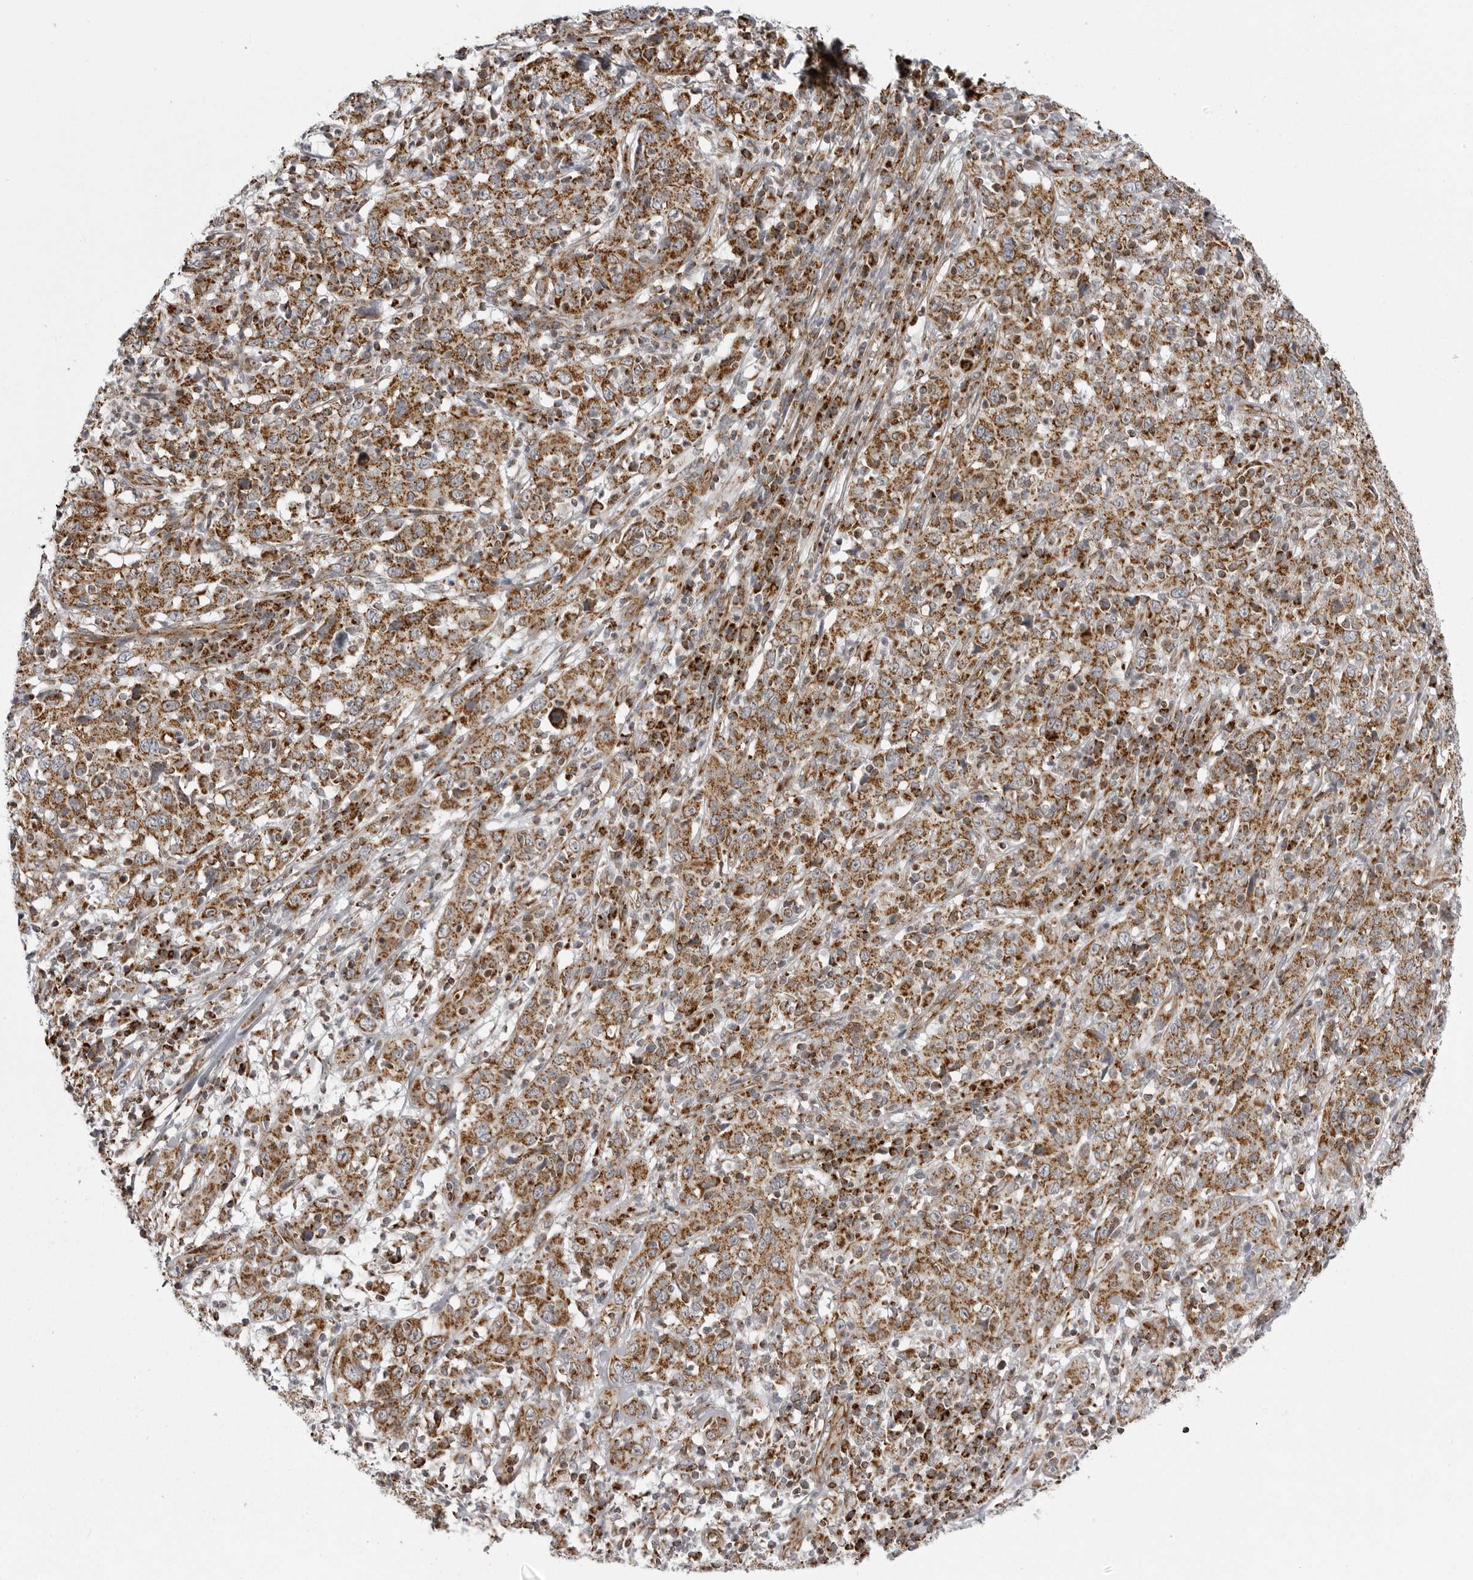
{"staining": {"intensity": "strong", "quantity": ">75%", "location": "cytoplasmic/membranous"}, "tissue": "cervical cancer", "cell_type": "Tumor cells", "image_type": "cancer", "snomed": [{"axis": "morphology", "description": "Squamous cell carcinoma, NOS"}, {"axis": "topography", "description": "Cervix"}], "caption": "Protein expression analysis of cervical cancer shows strong cytoplasmic/membranous staining in approximately >75% of tumor cells. (DAB IHC with brightfield microscopy, high magnification).", "gene": "FH", "patient": {"sex": "female", "age": 46}}